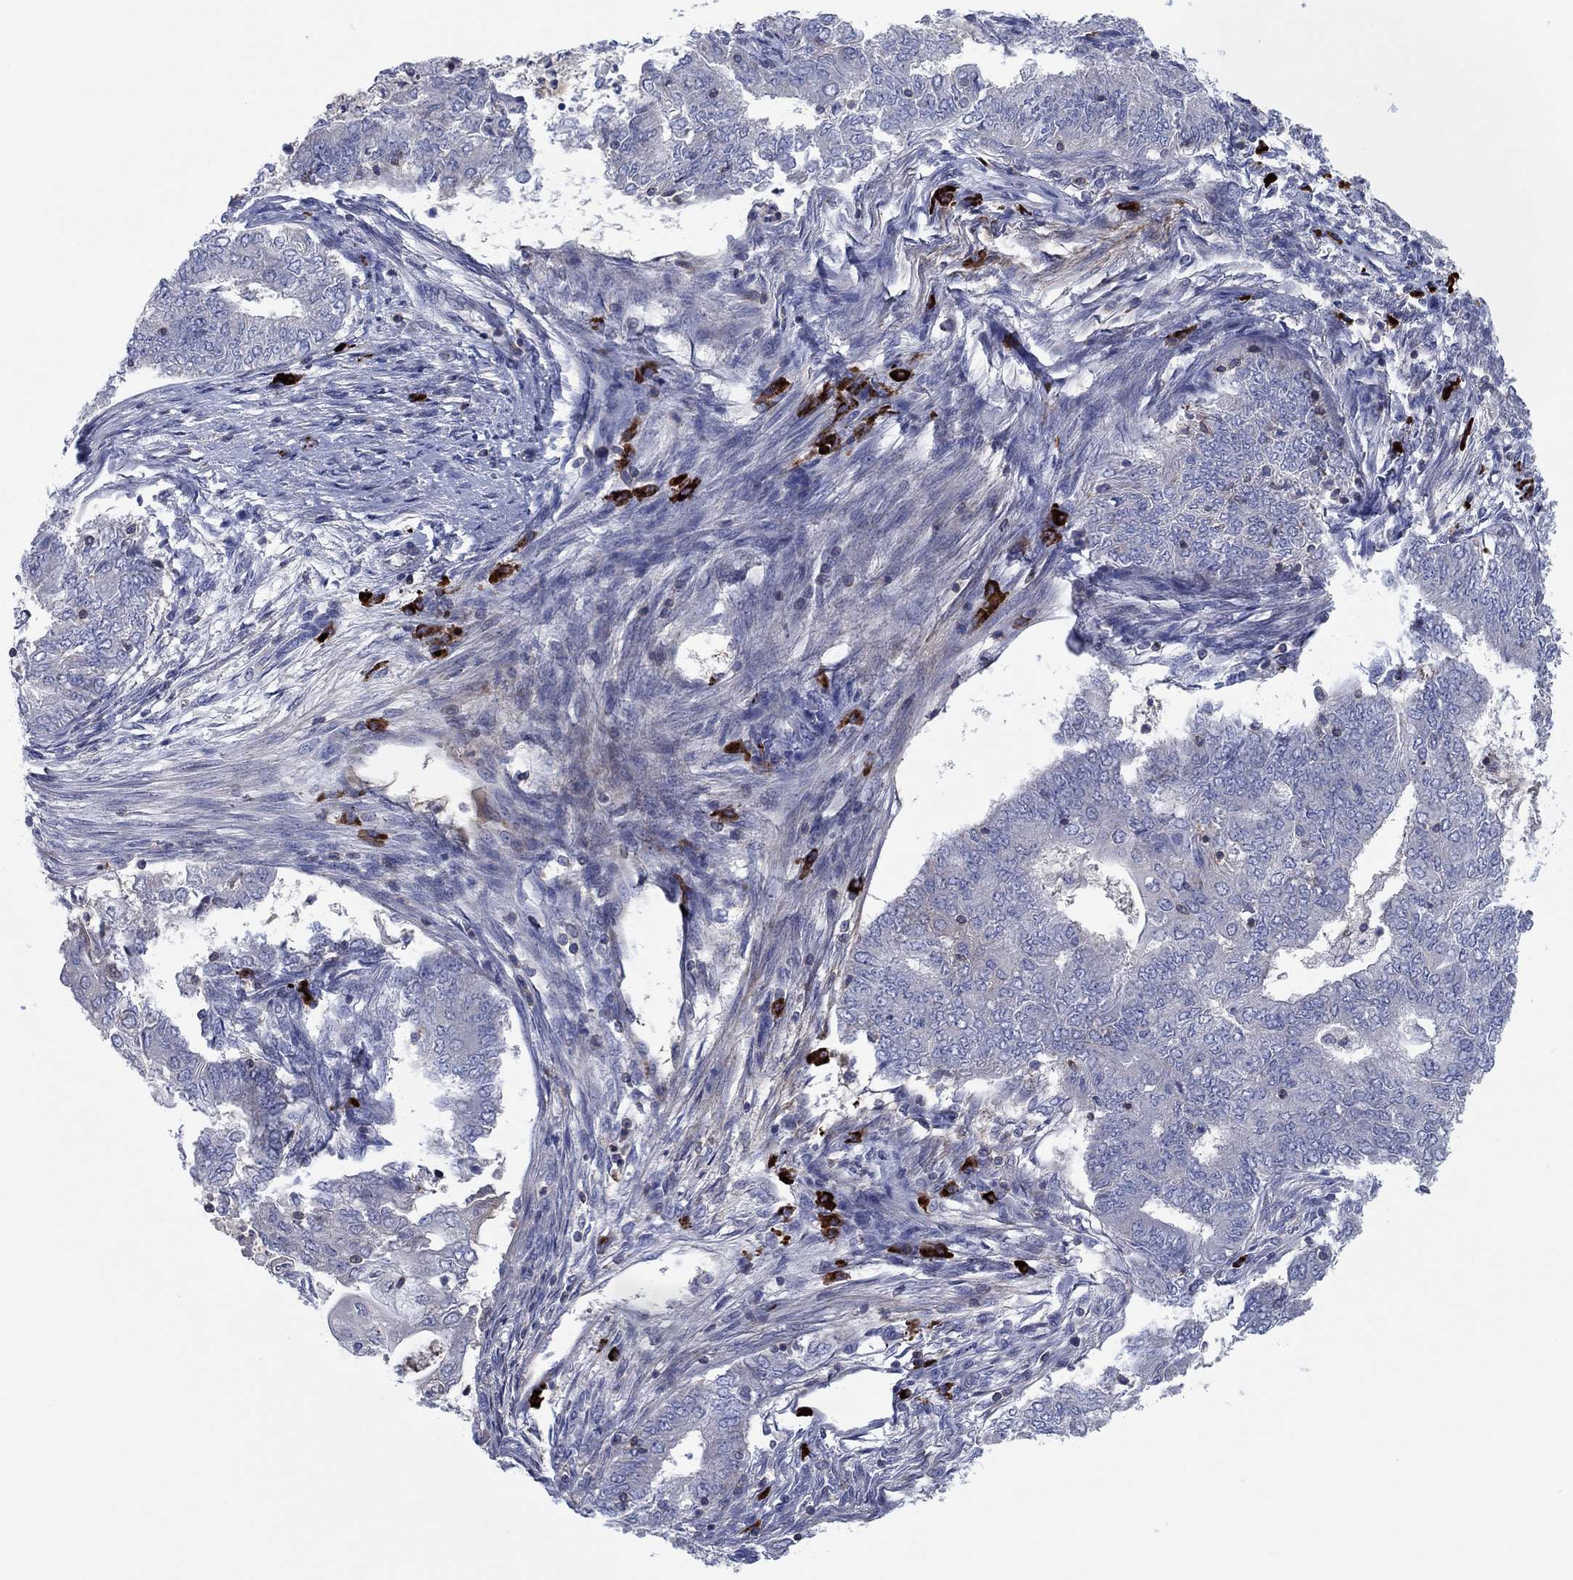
{"staining": {"intensity": "negative", "quantity": "none", "location": "none"}, "tissue": "endometrial cancer", "cell_type": "Tumor cells", "image_type": "cancer", "snomed": [{"axis": "morphology", "description": "Adenocarcinoma, NOS"}, {"axis": "topography", "description": "Endometrium"}], "caption": "The micrograph shows no staining of tumor cells in endometrial adenocarcinoma.", "gene": "PVR", "patient": {"sex": "female", "age": 62}}